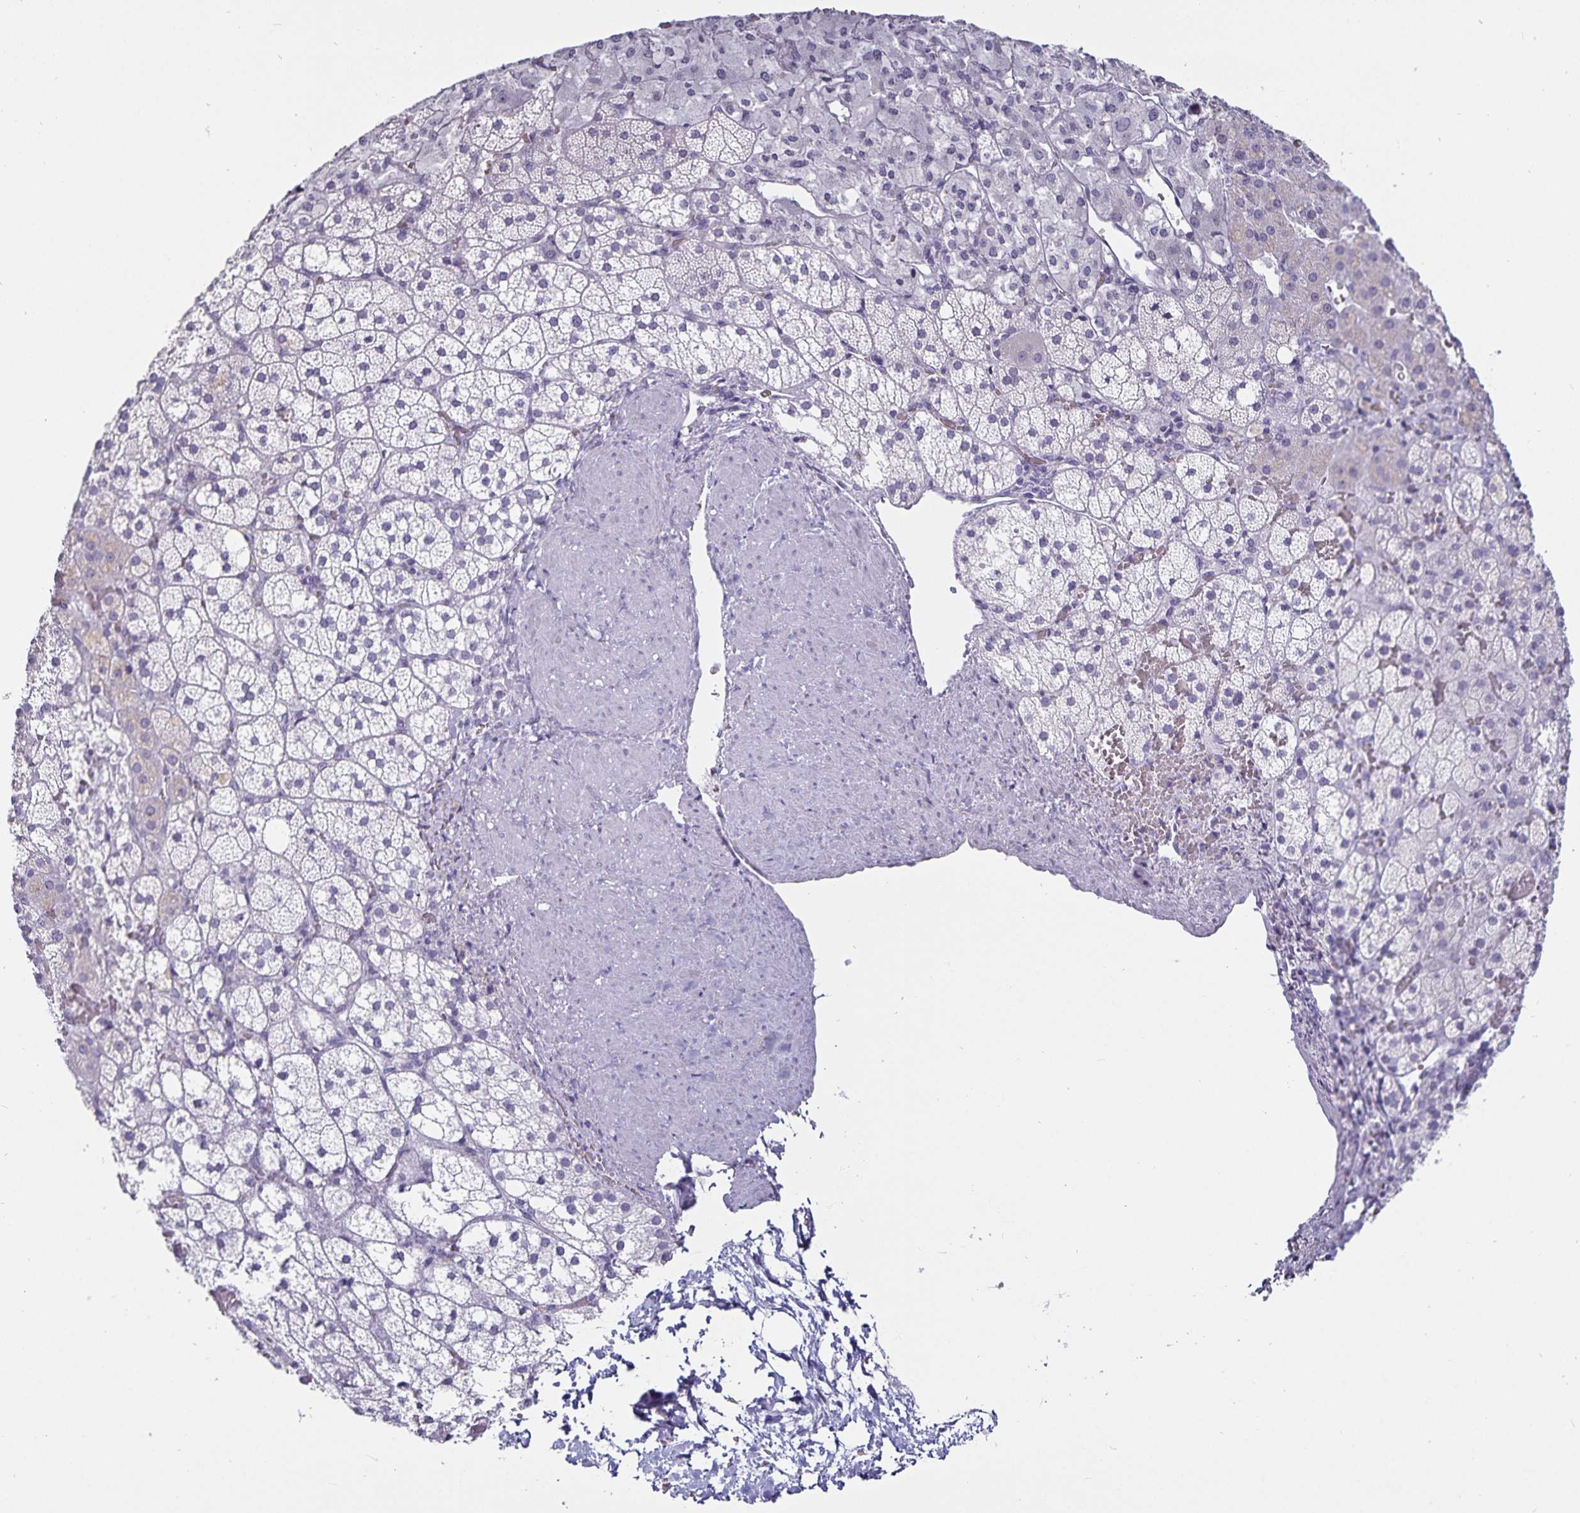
{"staining": {"intensity": "negative", "quantity": "none", "location": "none"}, "tissue": "adrenal gland", "cell_type": "Glandular cells", "image_type": "normal", "snomed": [{"axis": "morphology", "description": "Normal tissue, NOS"}, {"axis": "topography", "description": "Adrenal gland"}], "caption": "Immunohistochemistry histopathology image of unremarkable human adrenal gland stained for a protein (brown), which reveals no positivity in glandular cells.", "gene": "DEFA6", "patient": {"sex": "male", "age": 53}}